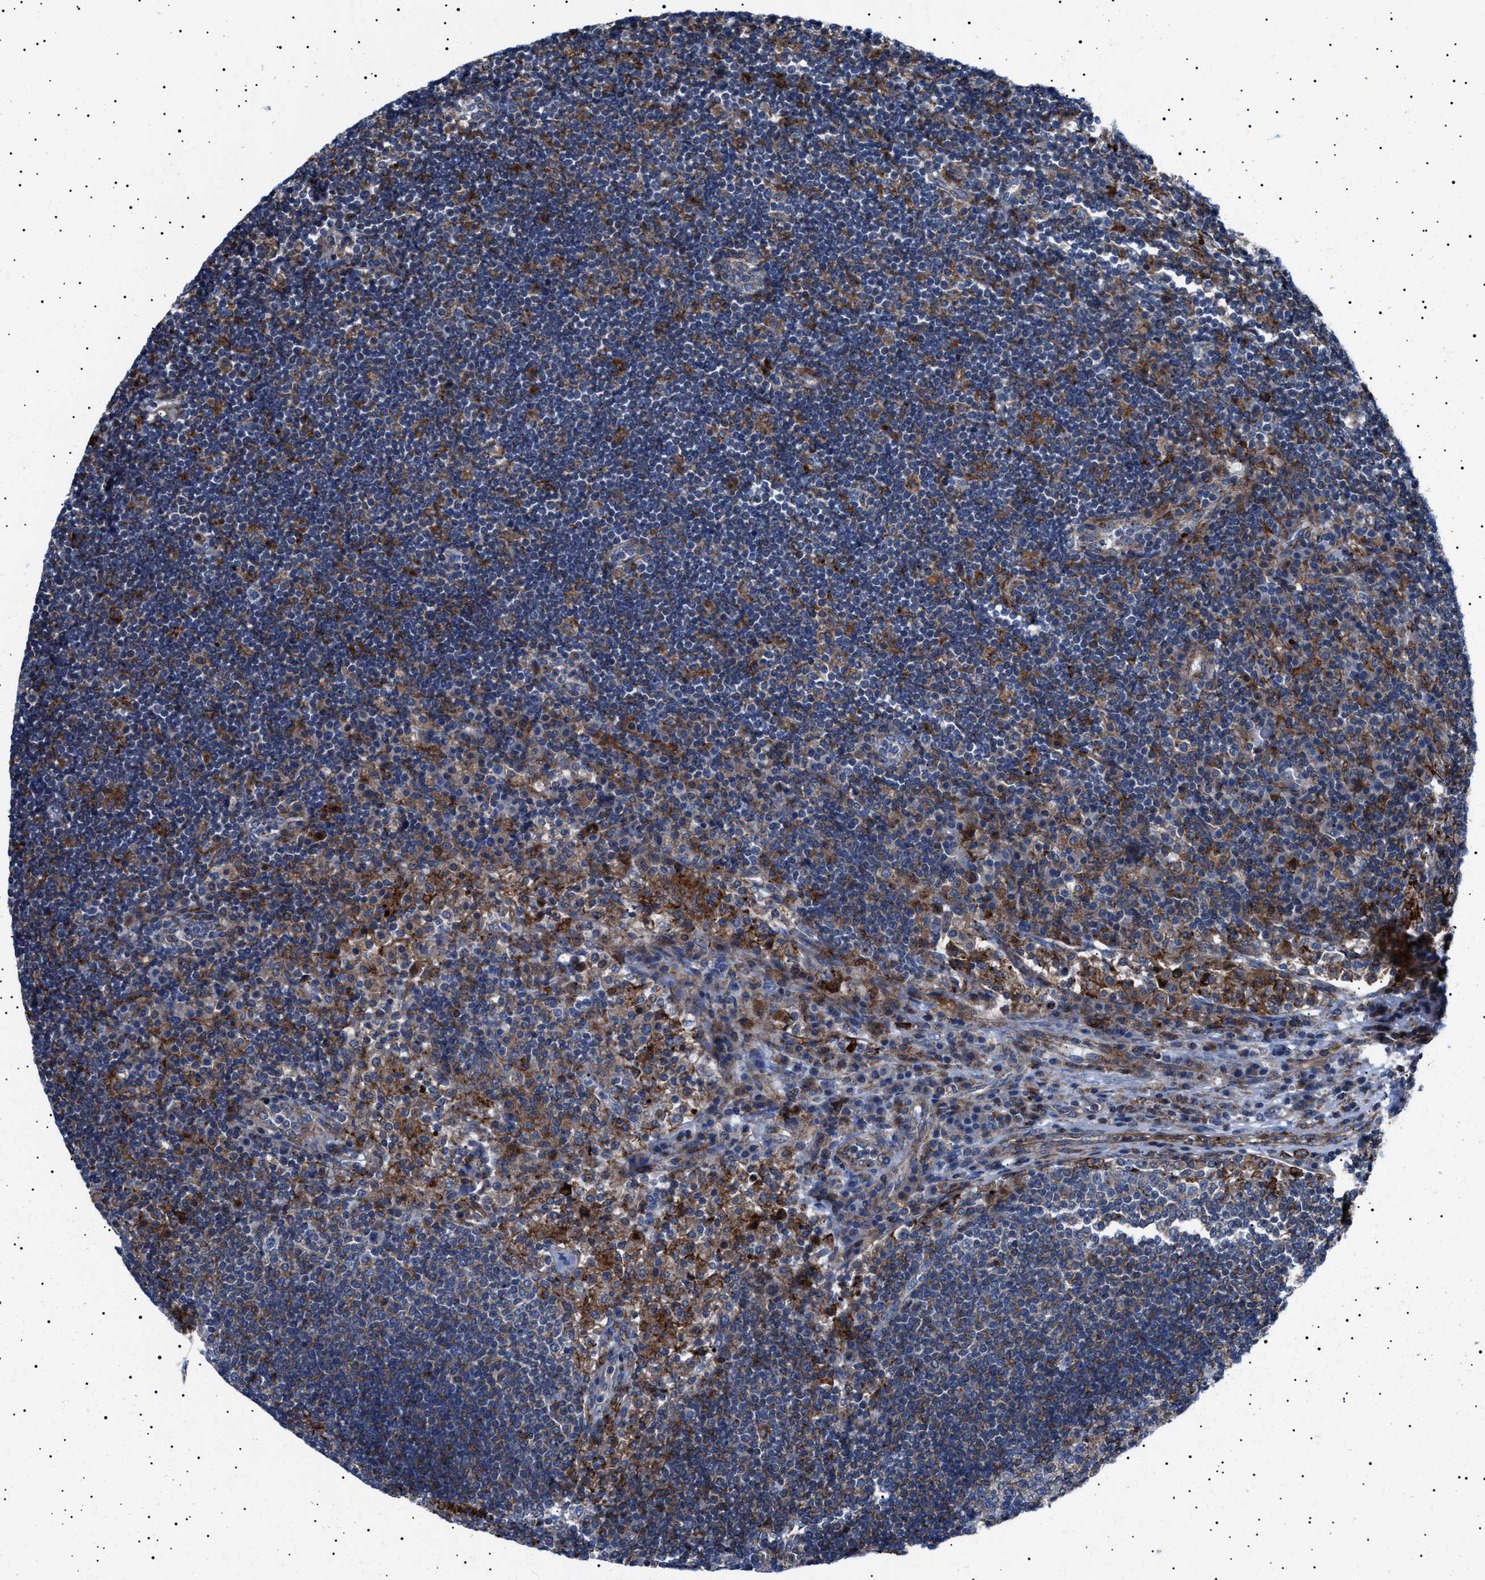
{"staining": {"intensity": "weak", "quantity": "<25%", "location": "cytoplasmic/membranous"}, "tissue": "lymph node", "cell_type": "Germinal center cells", "image_type": "normal", "snomed": [{"axis": "morphology", "description": "Normal tissue, NOS"}, {"axis": "topography", "description": "Lymph node"}], "caption": "Immunohistochemistry (IHC) photomicrograph of unremarkable human lymph node stained for a protein (brown), which demonstrates no positivity in germinal center cells.", "gene": "NEU1", "patient": {"sex": "female", "age": 53}}